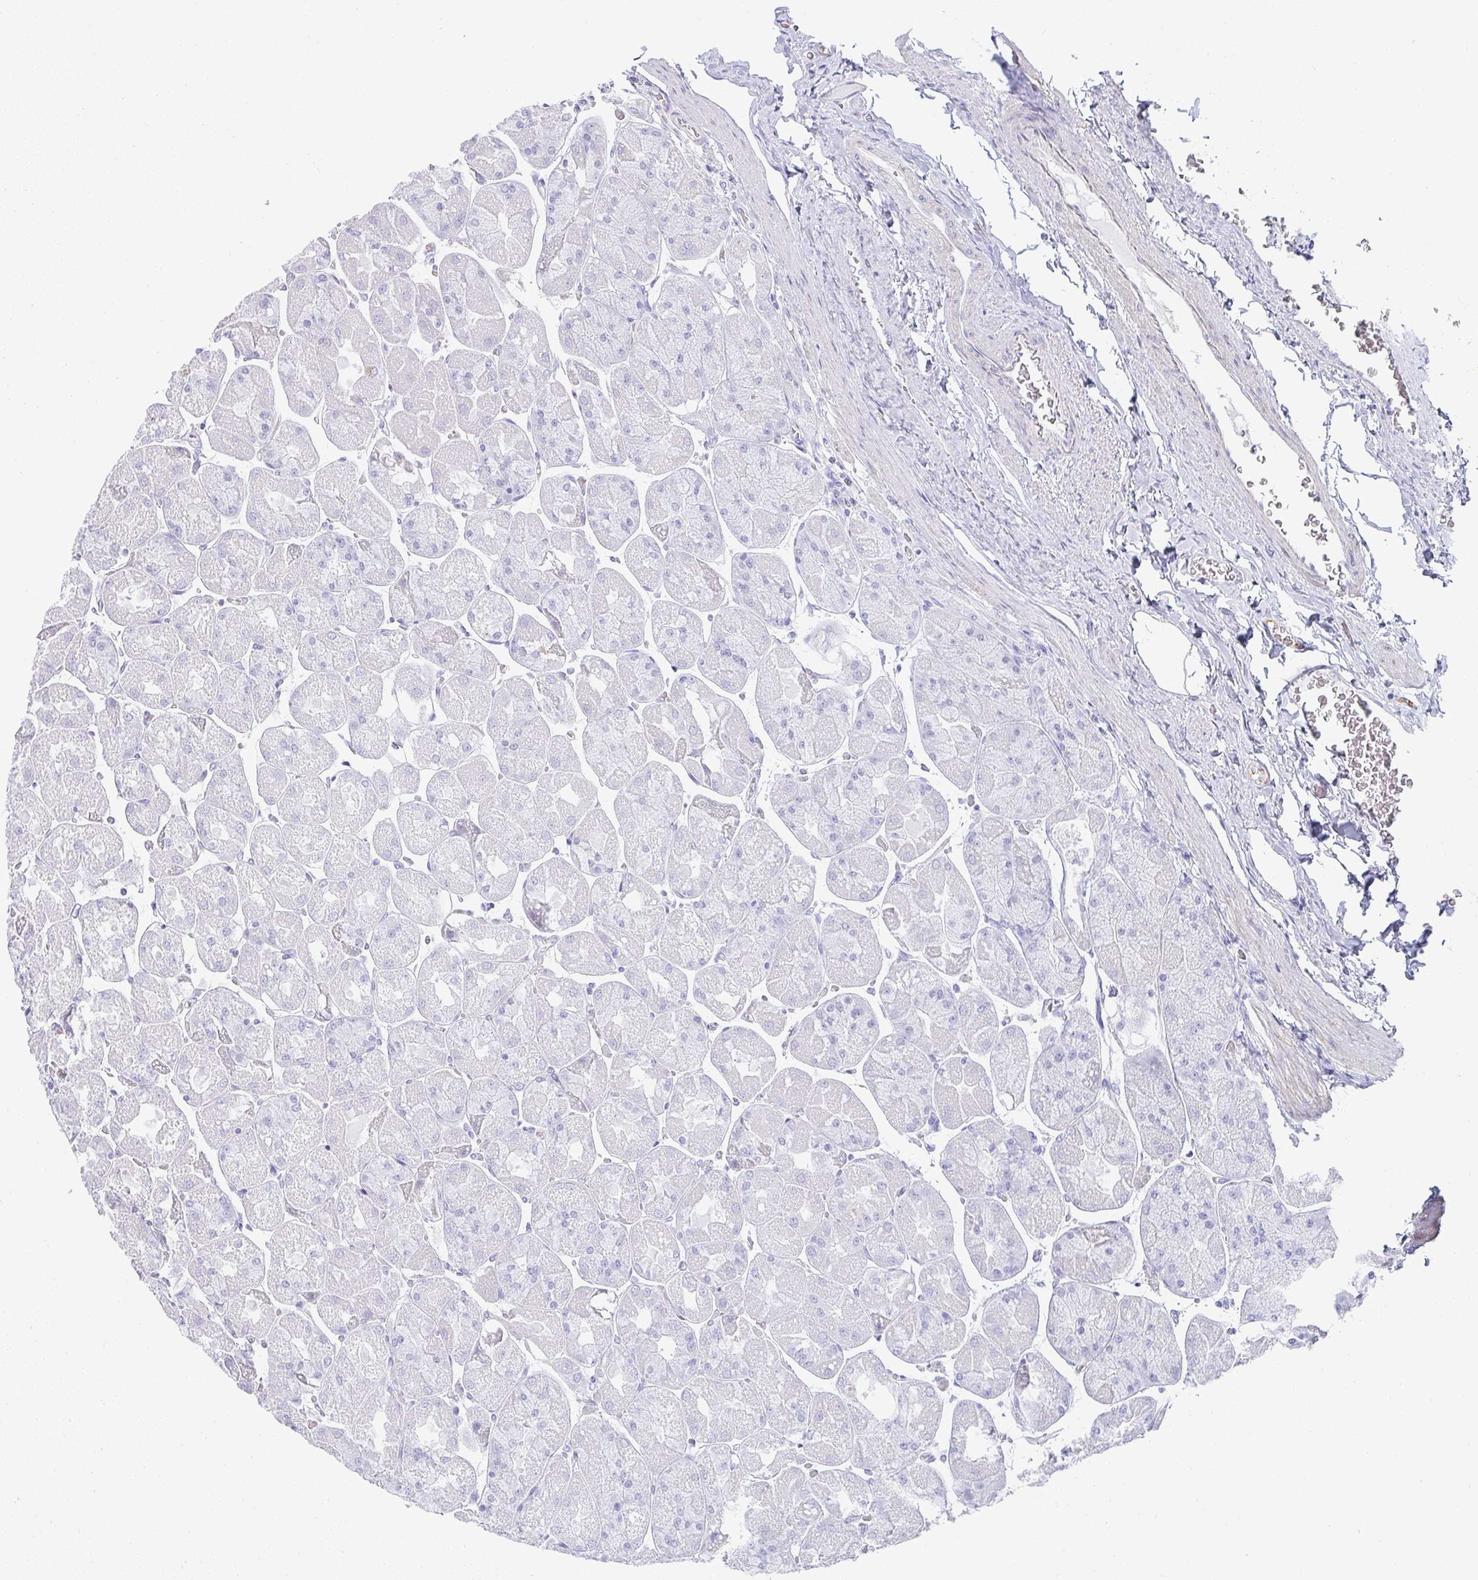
{"staining": {"intensity": "negative", "quantity": "none", "location": "none"}, "tissue": "stomach", "cell_type": "Glandular cells", "image_type": "normal", "snomed": [{"axis": "morphology", "description": "Normal tissue, NOS"}, {"axis": "topography", "description": "Stomach"}], "caption": "Photomicrograph shows no significant protein positivity in glandular cells of normal stomach. Brightfield microscopy of immunohistochemistry (IHC) stained with DAB (brown) and hematoxylin (blue), captured at high magnification.", "gene": "PRND", "patient": {"sex": "female", "age": 61}}